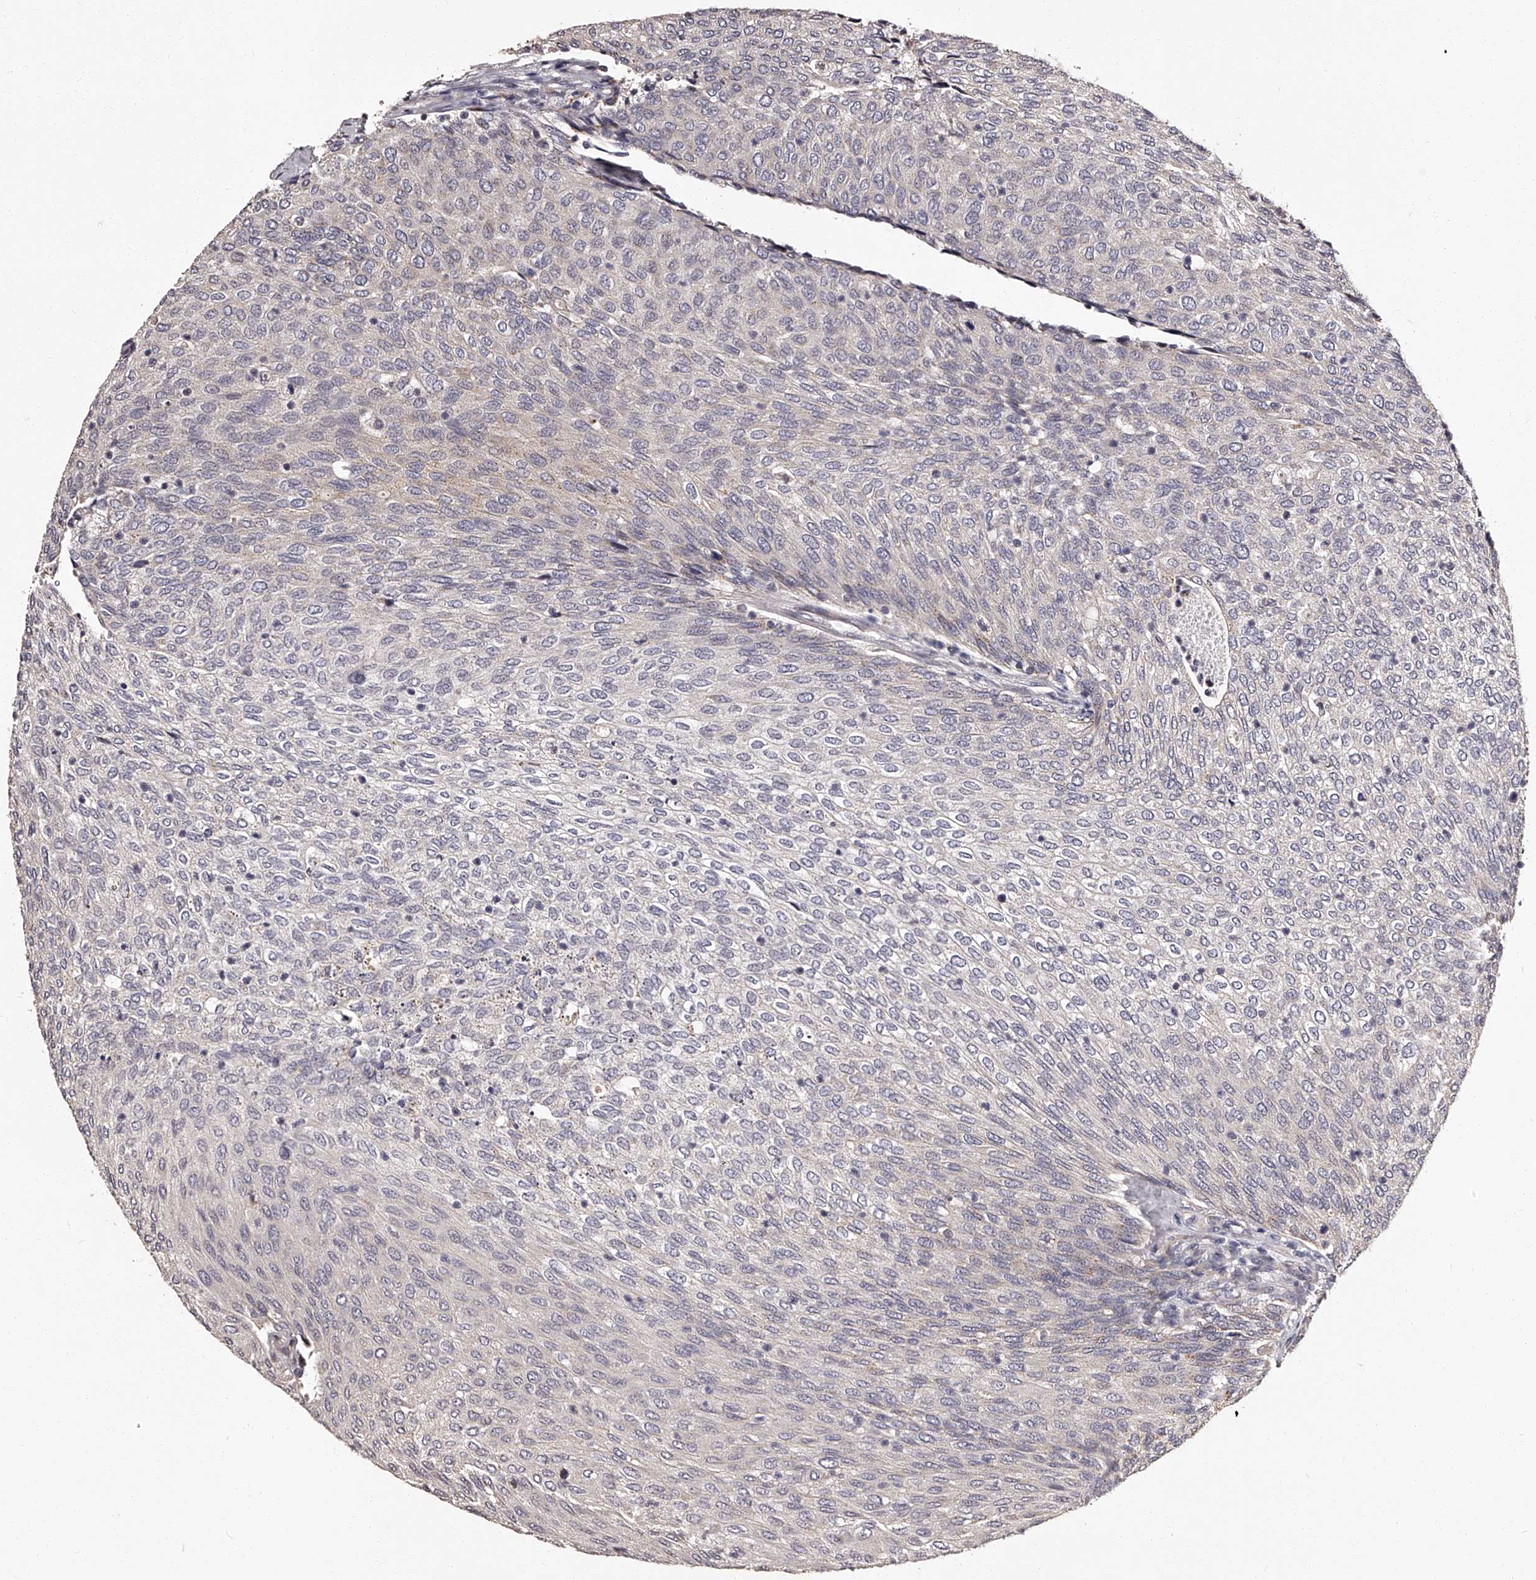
{"staining": {"intensity": "negative", "quantity": "none", "location": "none"}, "tissue": "urothelial cancer", "cell_type": "Tumor cells", "image_type": "cancer", "snomed": [{"axis": "morphology", "description": "Urothelial carcinoma, Low grade"}, {"axis": "topography", "description": "Urinary bladder"}], "caption": "Micrograph shows no protein expression in tumor cells of urothelial cancer tissue. (DAB (3,3'-diaminobenzidine) immunohistochemistry (IHC) visualized using brightfield microscopy, high magnification).", "gene": "RSC1A1", "patient": {"sex": "female", "age": 79}}